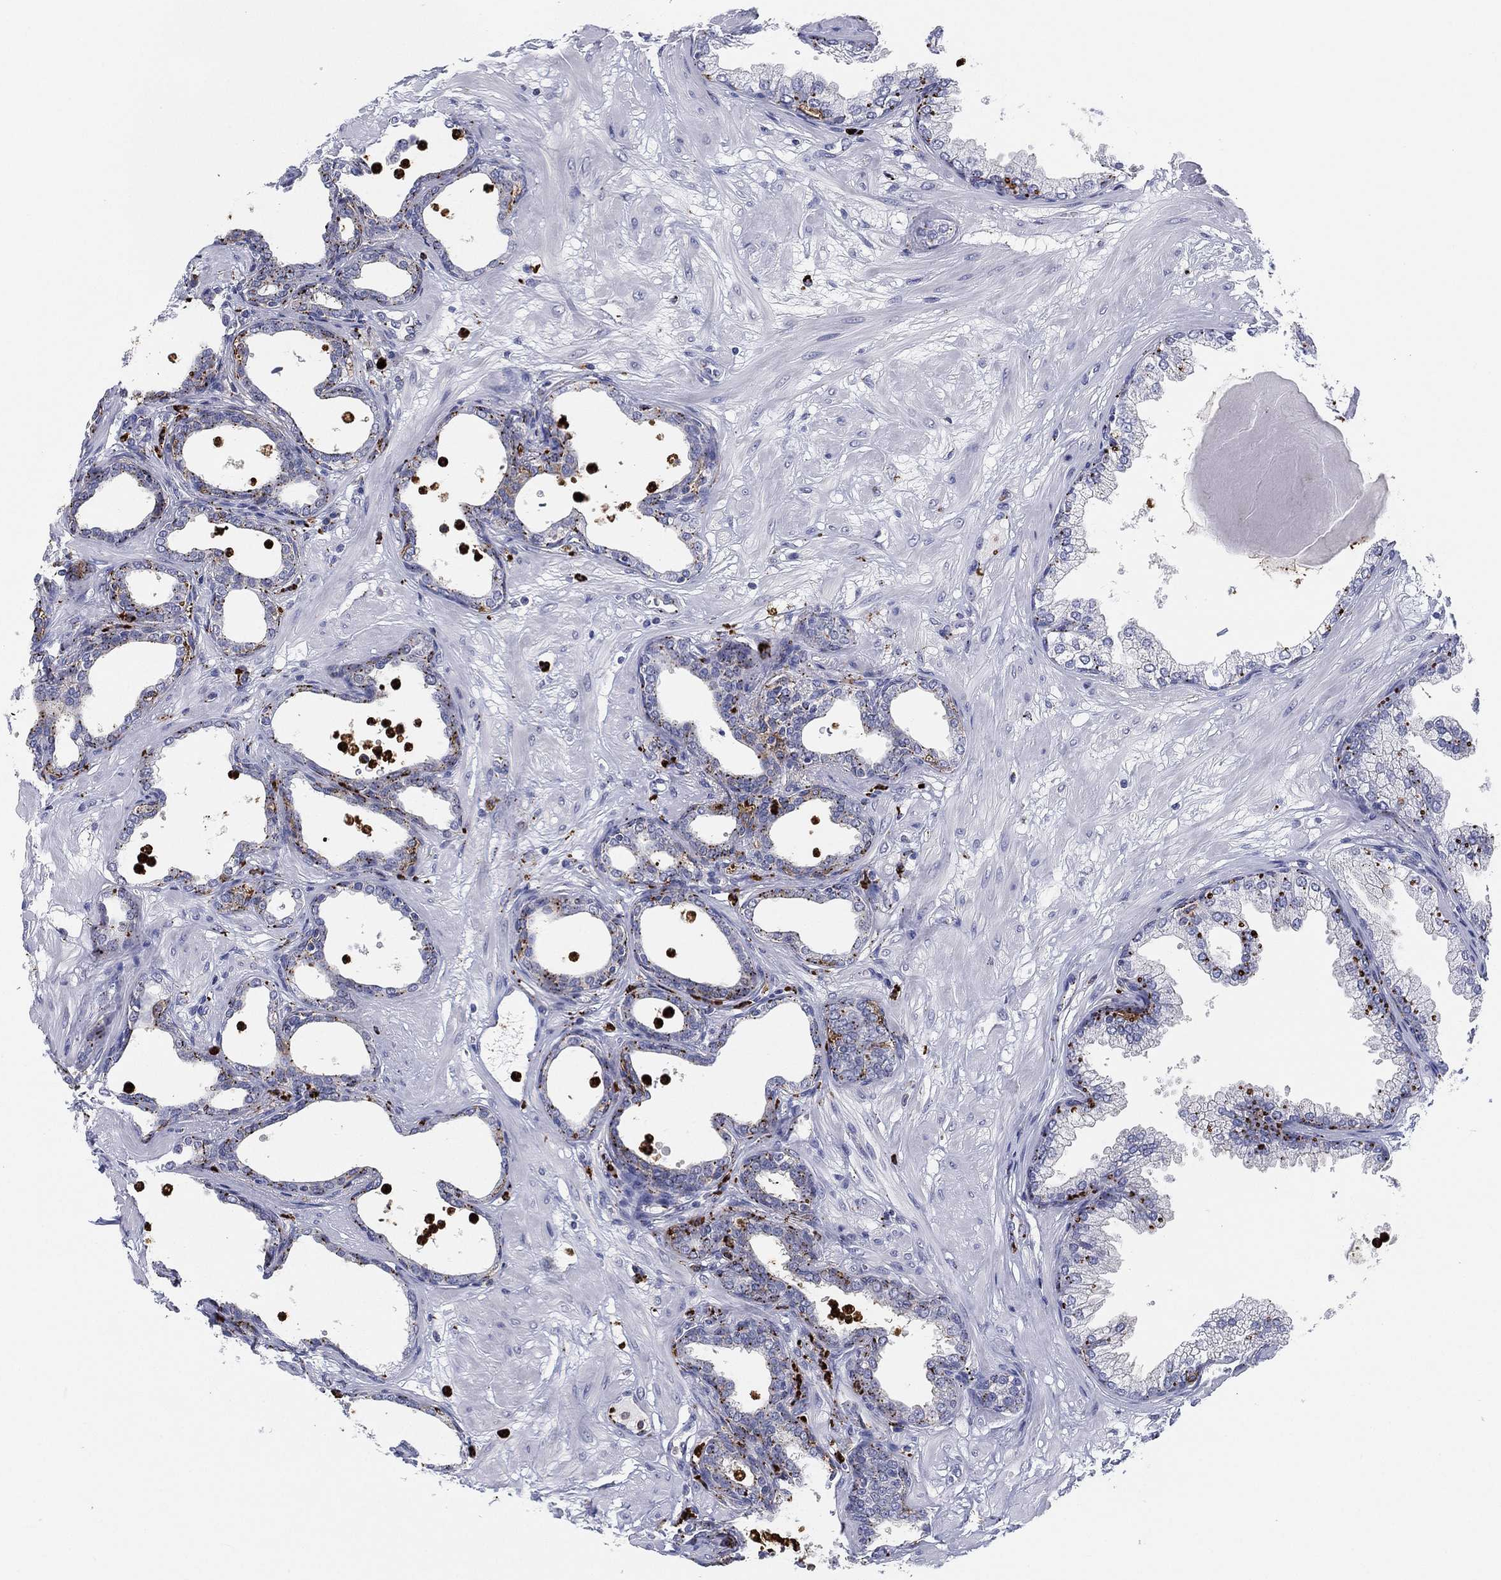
{"staining": {"intensity": "negative", "quantity": "none", "location": "none"}, "tissue": "prostate", "cell_type": "Glandular cells", "image_type": "normal", "snomed": [{"axis": "morphology", "description": "Normal tissue, NOS"}, {"axis": "topography", "description": "Prostate"}], "caption": "DAB immunohistochemical staining of normal human prostate demonstrates no significant staining in glandular cells. (IHC, brightfield microscopy, high magnification).", "gene": "PLAC8", "patient": {"sex": "male", "age": 37}}